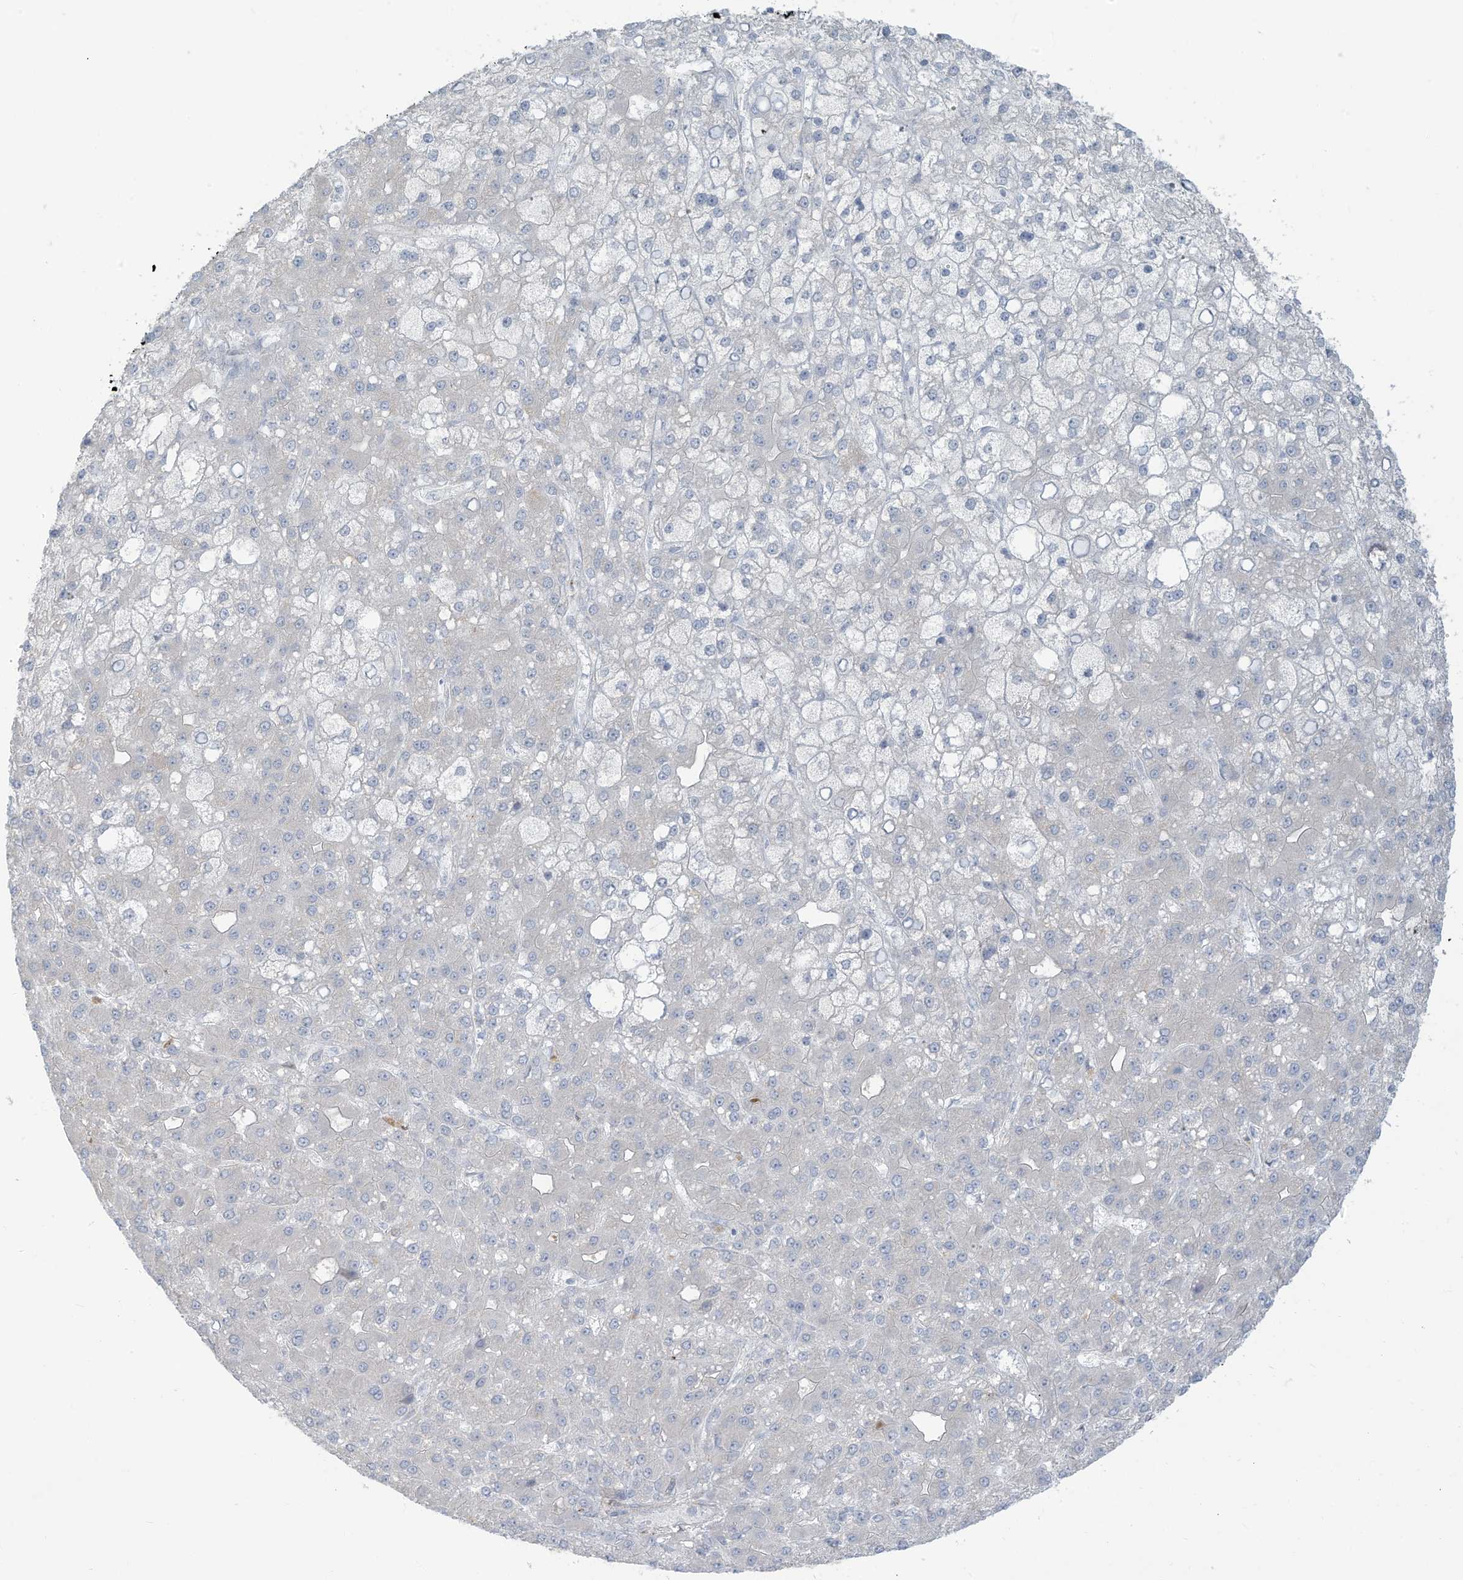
{"staining": {"intensity": "negative", "quantity": "none", "location": "none"}, "tissue": "liver cancer", "cell_type": "Tumor cells", "image_type": "cancer", "snomed": [{"axis": "morphology", "description": "Carcinoma, Hepatocellular, NOS"}, {"axis": "topography", "description": "Liver"}], "caption": "Immunohistochemistry of human hepatocellular carcinoma (liver) shows no staining in tumor cells.", "gene": "NOTO", "patient": {"sex": "male", "age": 67}}